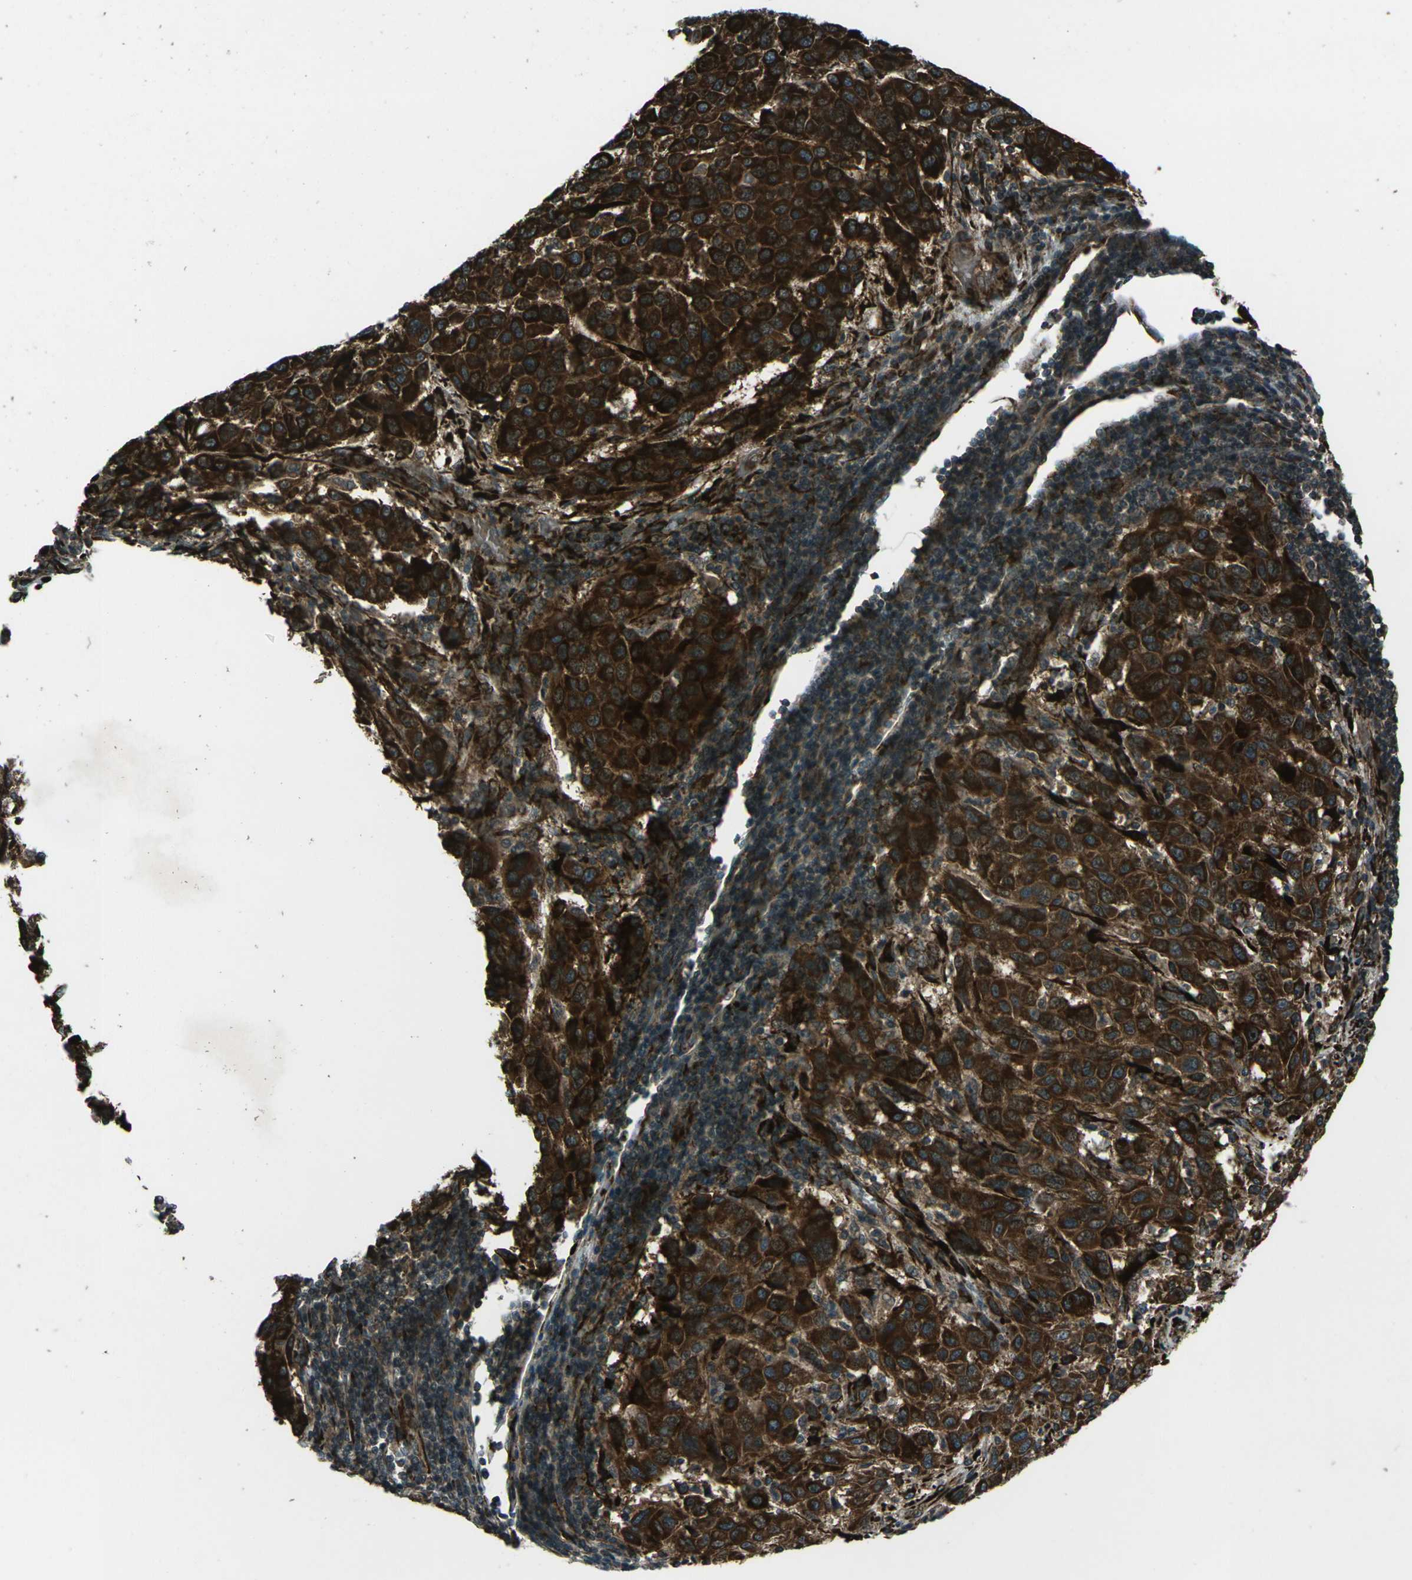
{"staining": {"intensity": "strong", "quantity": ">75%", "location": "cytoplasmic/membranous"}, "tissue": "melanoma", "cell_type": "Tumor cells", "image_type": "cancer", "snomed": [{"axis": "morphology", "description": "Malignant melanoma, Metastatic site"}, {"axis": "topography", "description": "Lymph node"}], "caption": "Immunohistochemistry (IHC) histopathology image of neoplastic tissue: malignant melanoma (metastatic site) stained using immunohistochemistry (IHC) displays high levels of strong protein expression localized specifically in the cytoplasmic/membranous of tumor cells, appearing as a cytoplasmic/membranous brown color.", "gene": "LSMEM1", "patient": {"sex": "male", "age": 61}}